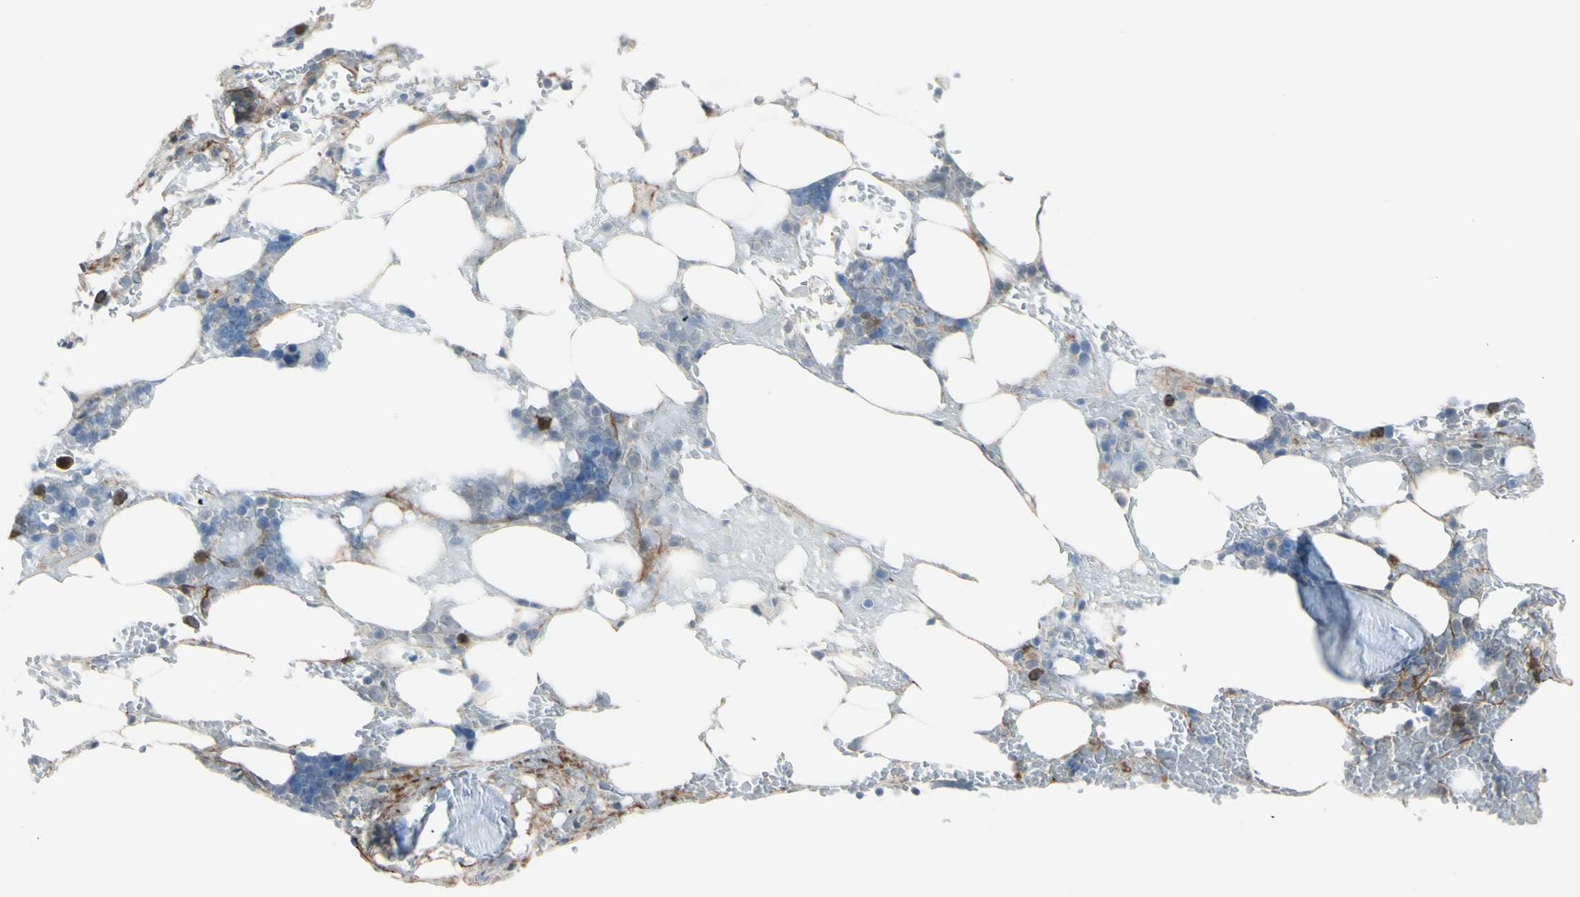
{"staining": {"intensity": "strong", "quantity": "<25%", "location": "cytoplasmic/membranous,nuclear"}, "tissue": "bone marrow", "cell_type": "Hematopoietic cells", "image_type": "normal", "snomed": [{"axis": "morphology", "description": "Normal tissue, NOS"}, {"axis": "topography", "description": "Bone marrow"}], "caption": "Immunohistochemical staining of benign human bone marrow exhibits <25% levels of strong cytoplasmic/membranous,nuclear protein positivity in about <25% of hematopoietic cells.", "gene": "ETNK1", "patient": {"sex": "female", "age": 73}}